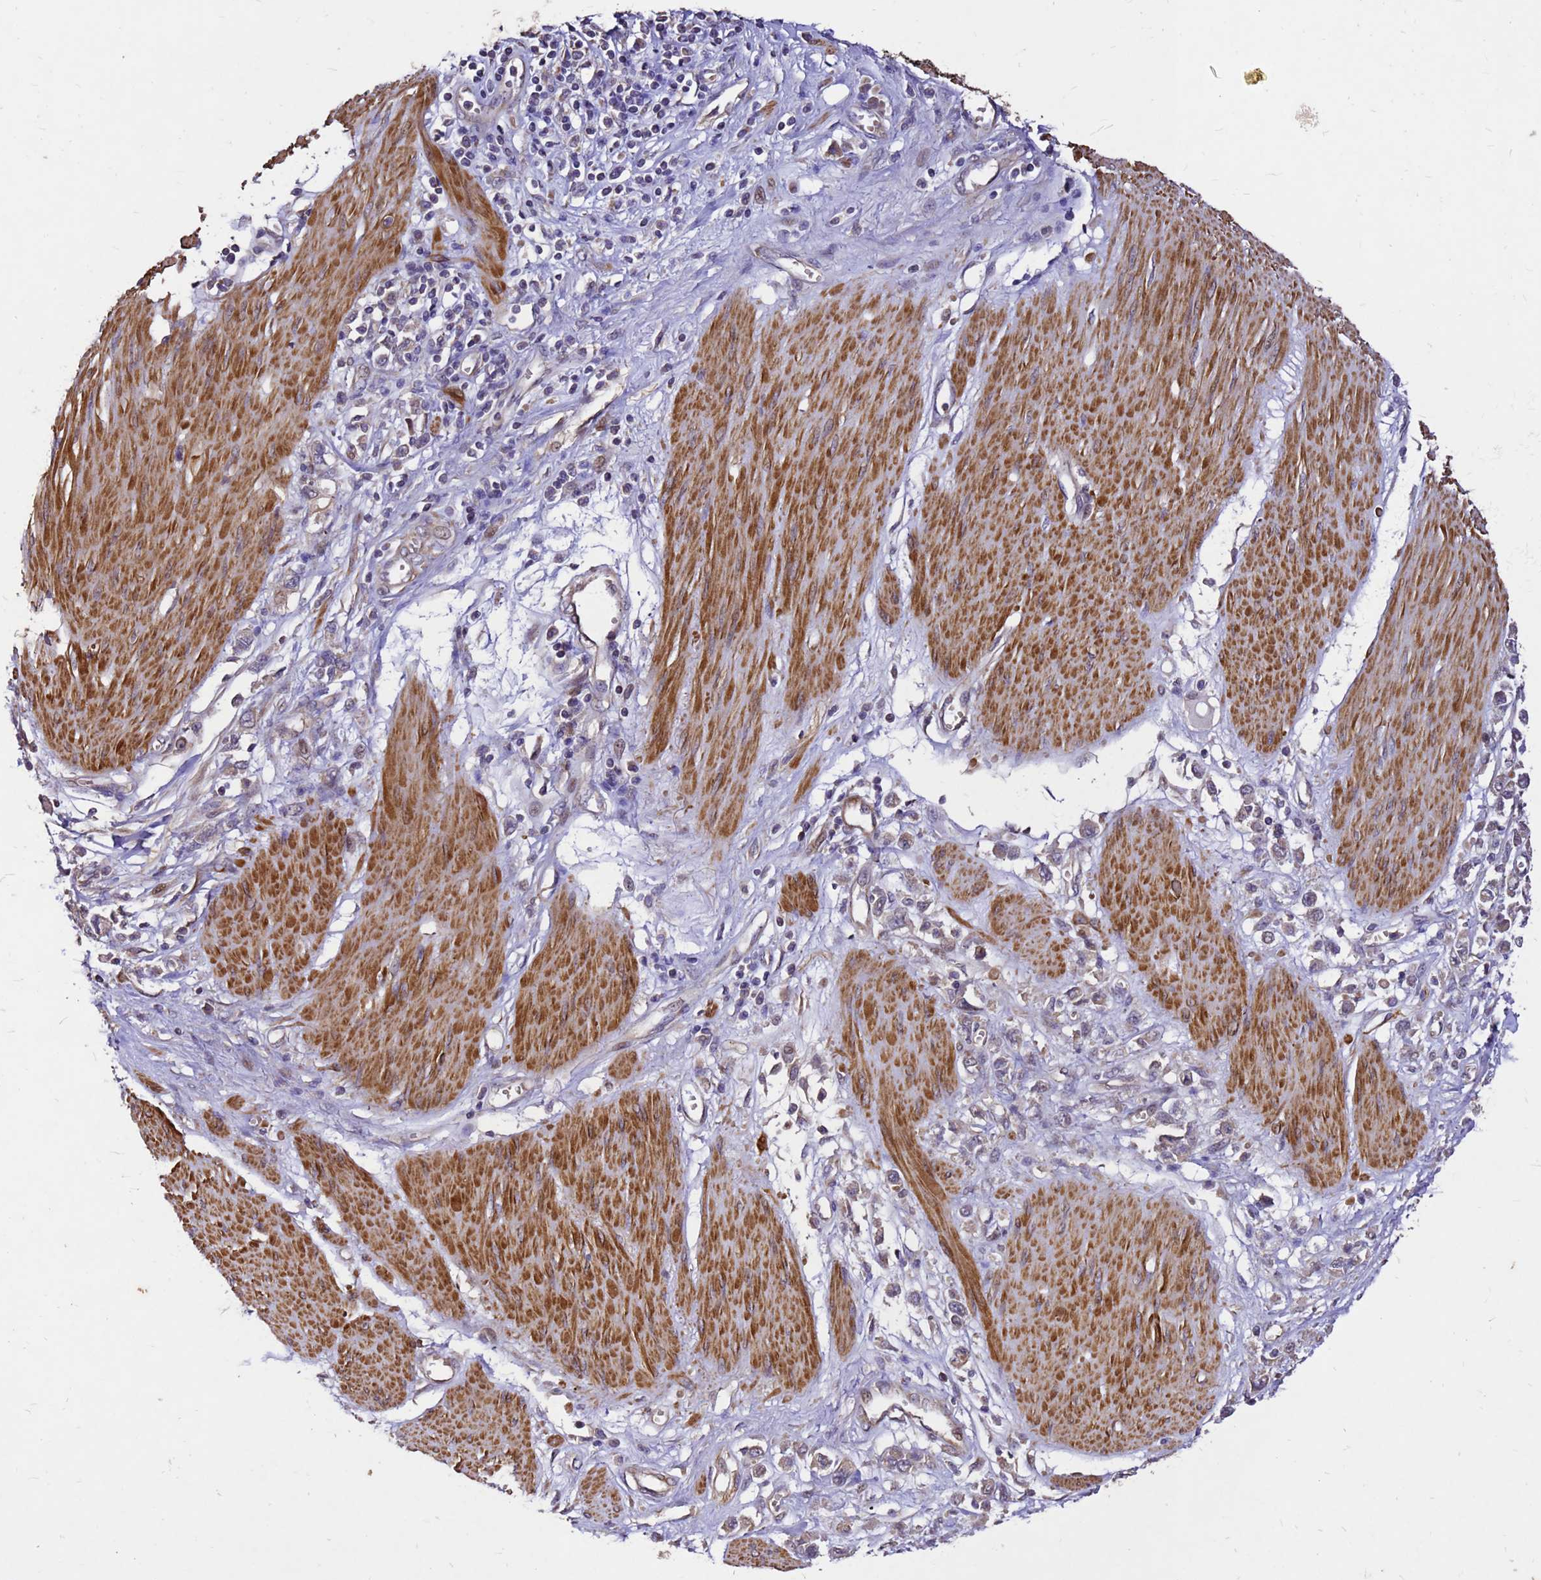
{"staining": {"intensity": "weak", "quantity": ">75%", "location": "cytoplasmic/membranous"}, "tissue": "stomach cancer", "cell_type": "Tumor cells", "image_type": "cancer", "snomed": [{"axis": "morphology", "description": "Adenocarcinoma, NOS"}, {"axis": "topography", "description": "Stomach"}], "caption": "Brown immunohistochemical staining in stomach adenocarcinoma displays weak cytoplasmic/membranous staining in about >75% of tumor cells. Using DAB (brown) and hematoxylin (blue) stains, captured at high magnification using brightfield microscopy.", "gene": "RSPRY1", "patient": {"sex": "female", "age": 76}}